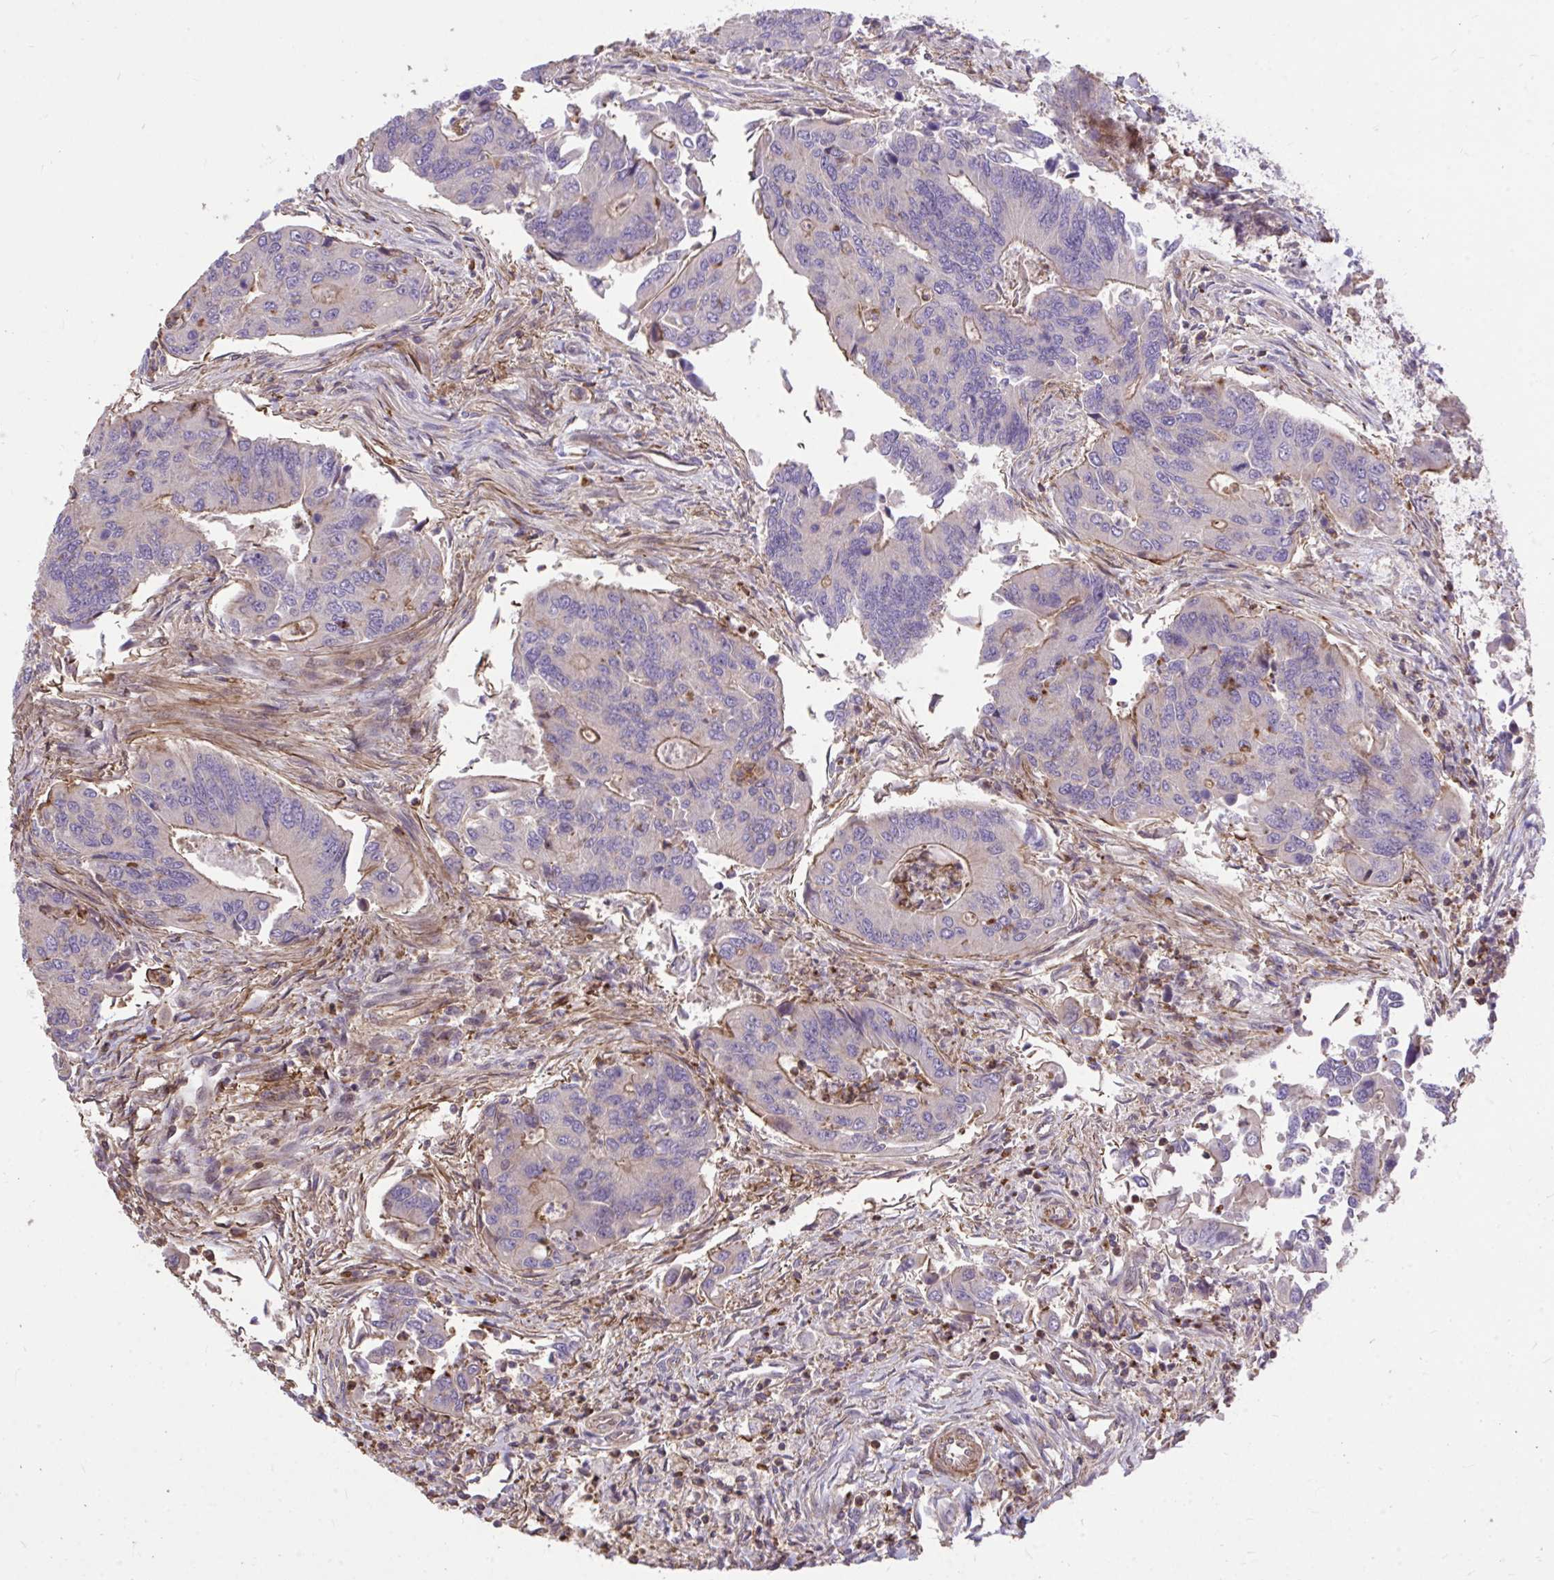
{"staining": {"intensity": "moderate", "quantity": "<25%", "location": "cytoplasmic/membranous"}, "tissue": "colorectal cancer", "cell_type": "Tumor cells", "image_type": "cancer", "snomed": [{"axis": "morphology", "description": "Adenocarcinoma, NOS"}, {"axis": "topography", "description": "Colon"}], "caption": "Colorectal adenocarcinoma stained with a brown dye reveals moderate cytoplasmic/membranous positive positivity in about <25% of tumor cells.", "gene": "IGFL2", "patient": {"sex": "female", "age": 67}}